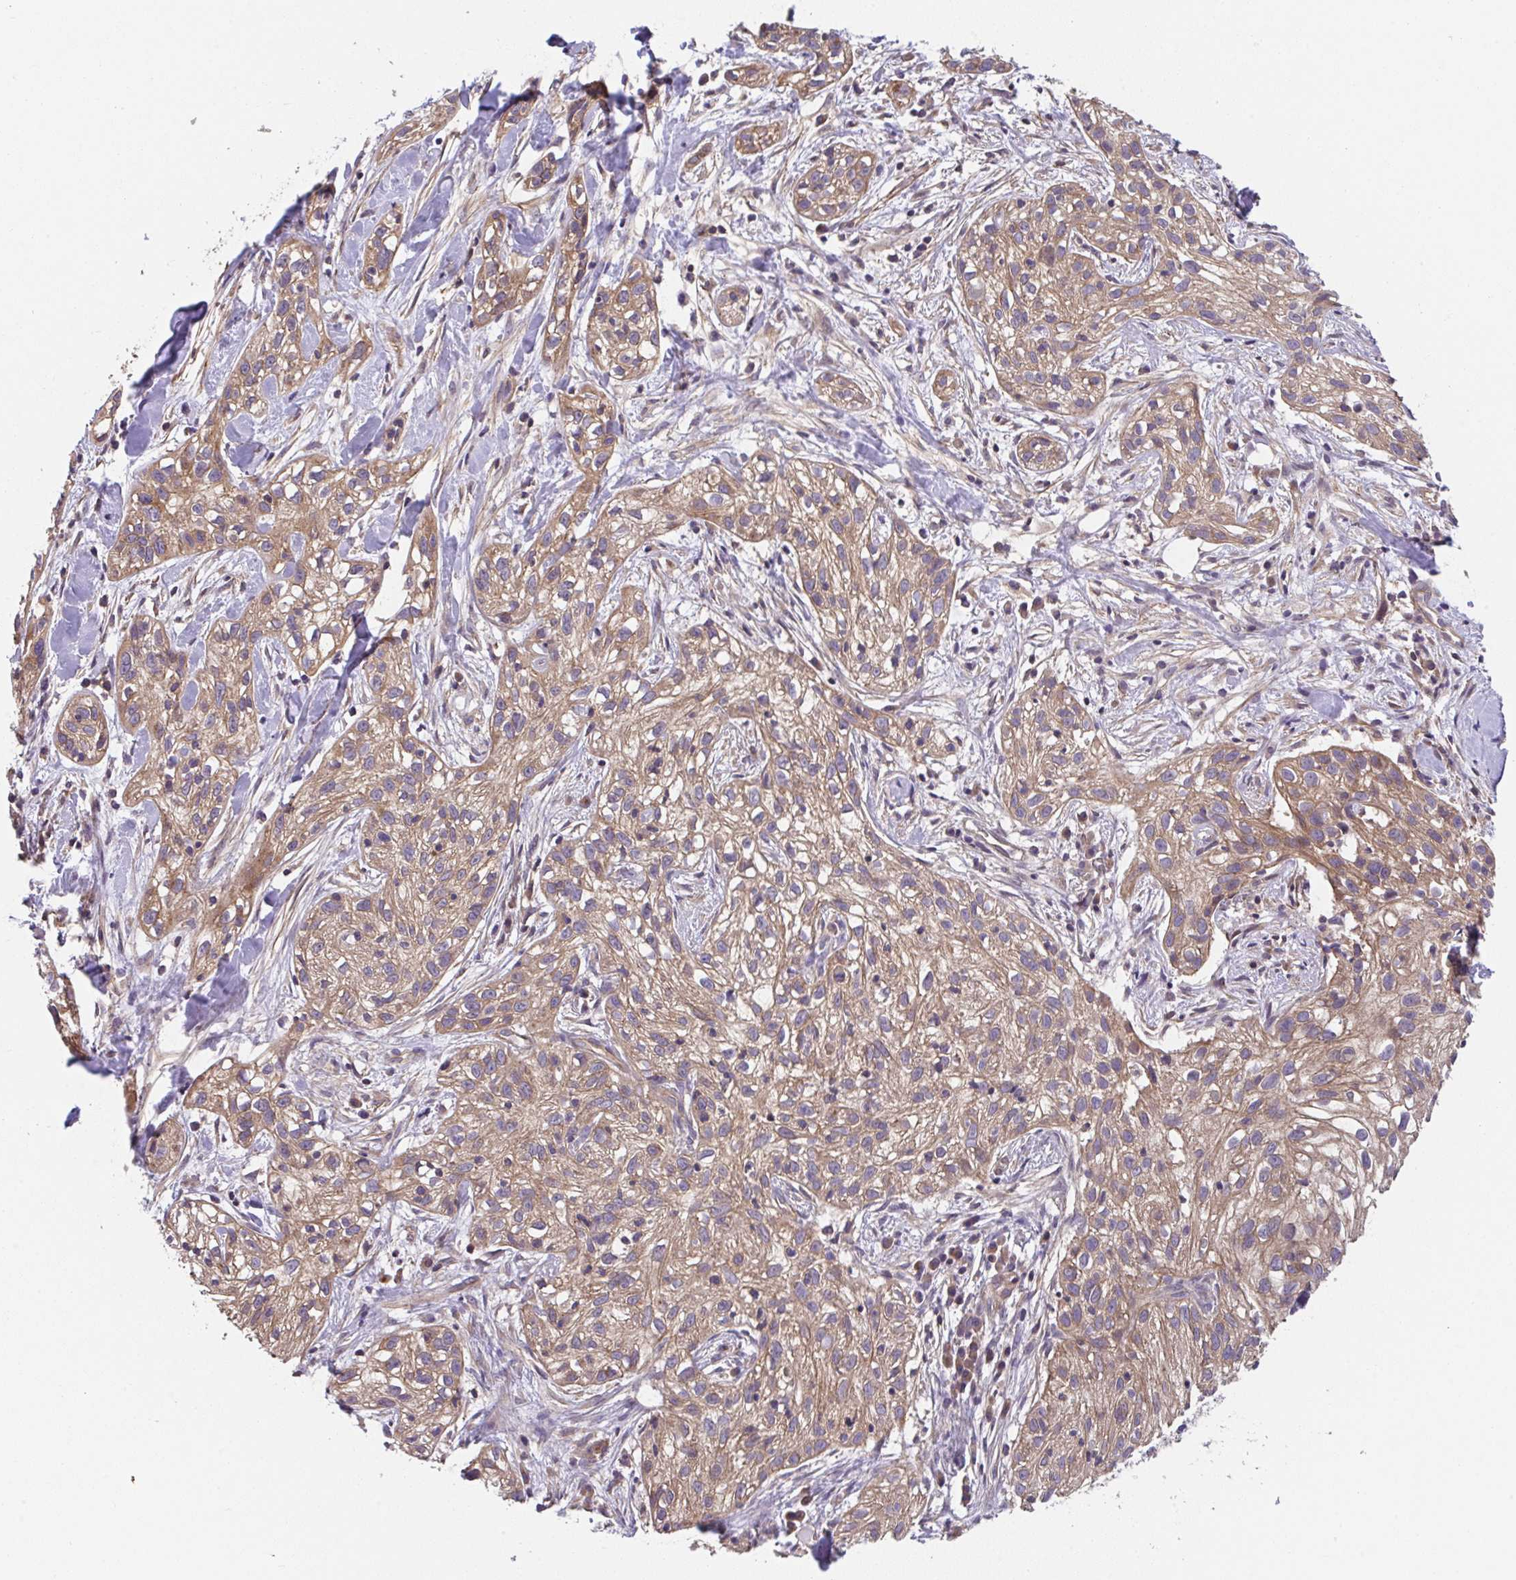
{"staining": {"intensity": "moderate", "quantity": ">75%", "location": "cytoplasmic/membranous"}, "tissue": "skin cancer", "cell_type": "Tumor cells", "image_type": "cancer", "snomed": [{"axis": "morphology", "description": "Squamous cell carcinoma, NOS"}, {"axis": "topography", "description": "Skin"}], "caption": "About >75% of tumor cells in human skin cancer exhibit moderate cytoplasmic/membranous protein positivity as visualized by brown immunohistochemical staining.", "gene": "ZNF696", "patient": {"sex": "male", "age": 82}}